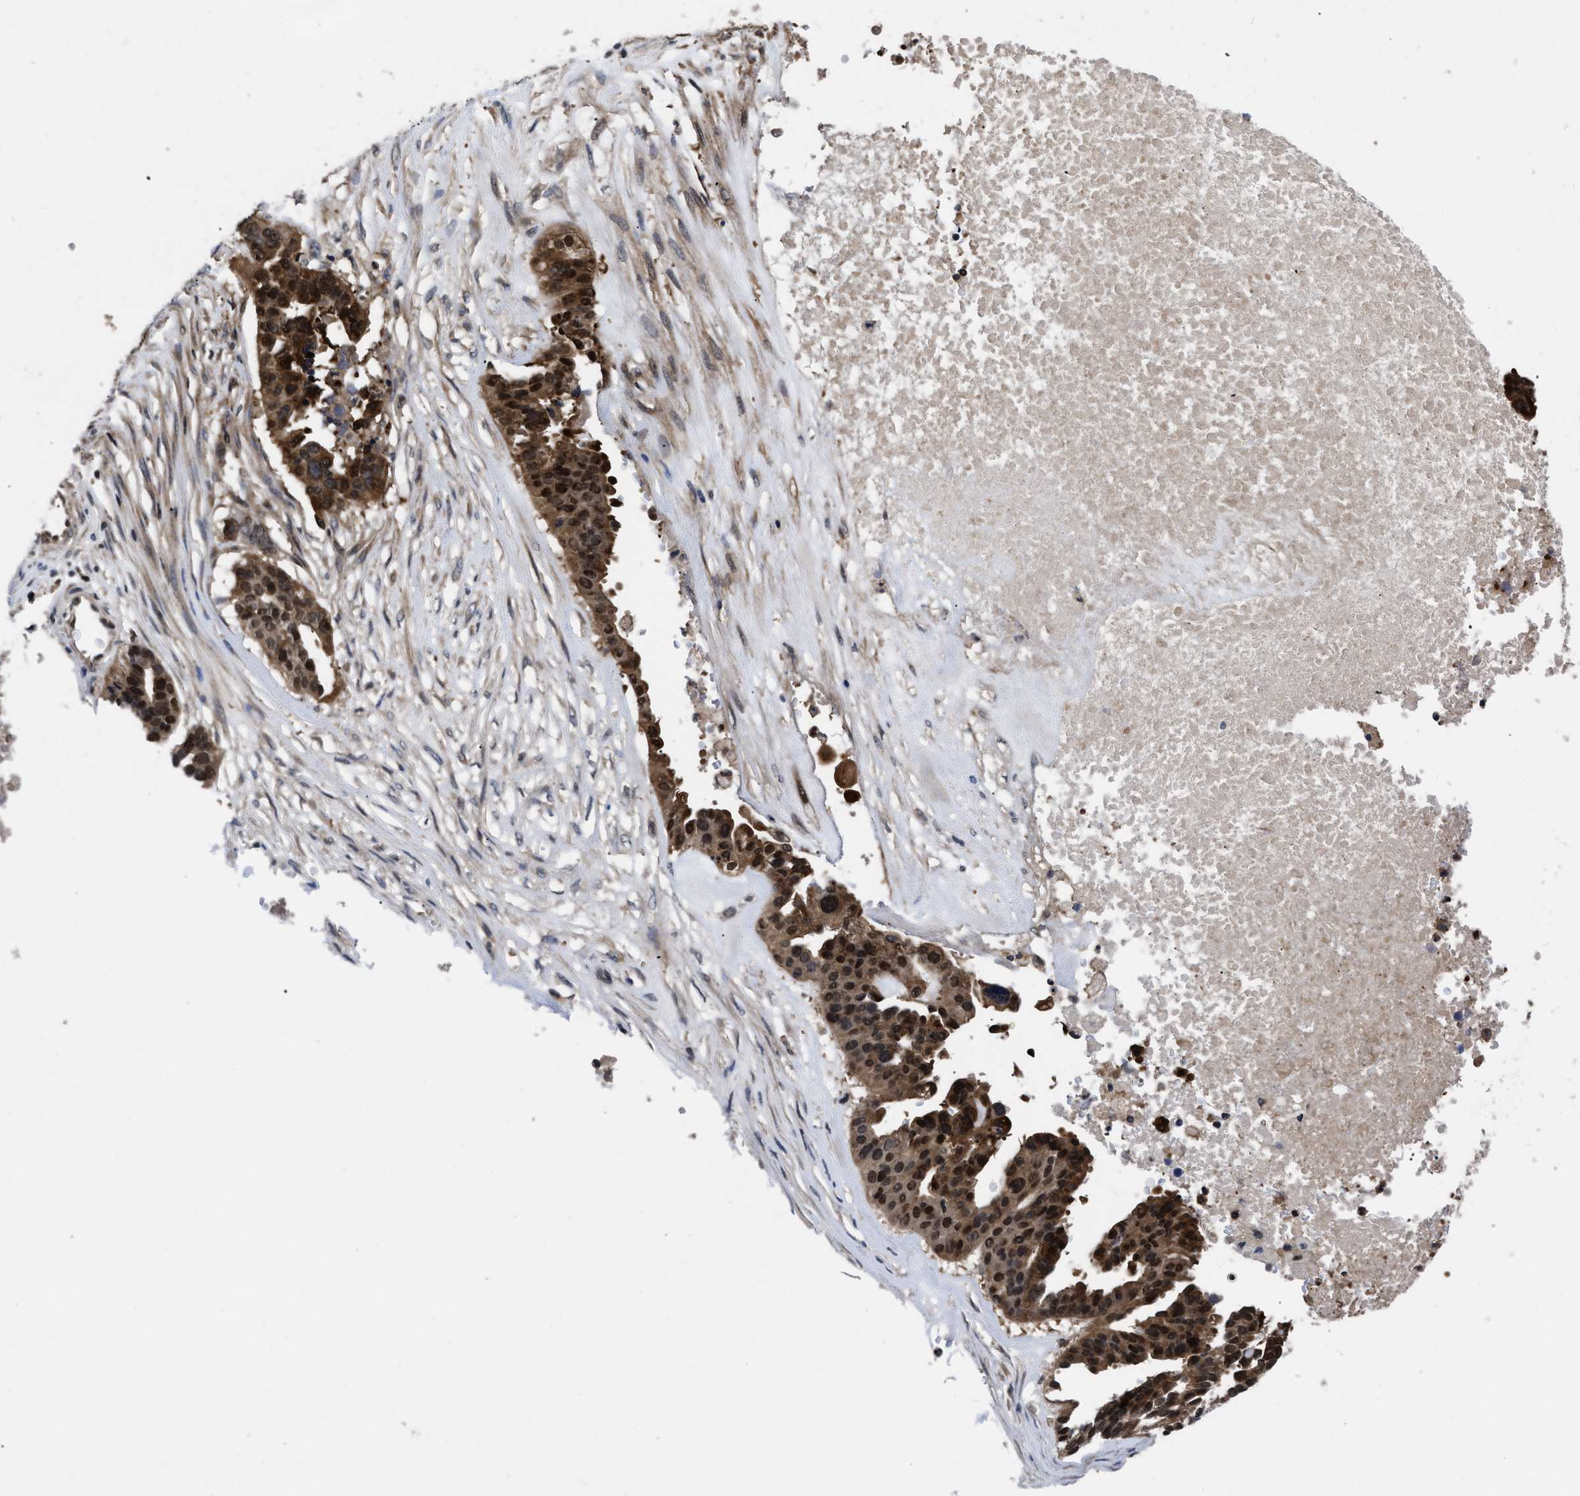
{"staining": {"intensity": "strong", "quantity": ">75%", "location": "cytoplasmic/membranous,nuclear"}, "tissue": "ovarian cancer", "cell_type": "Tumor cells", "image_type": "cancer", "snomed": [{"axis": "morphology", "description": "Cystadenocarcinoma, serous, NOS"}, {"axis": "topography", "description": "Ovary"}], "caption": "Ovarian cancer tissue demonstrates strong cytoplasmic/membranous and nuclear positivity in approximately >75% of tumor cells", "gene": "FAM200A", "patient": {"sex": "female", "age": 59}}